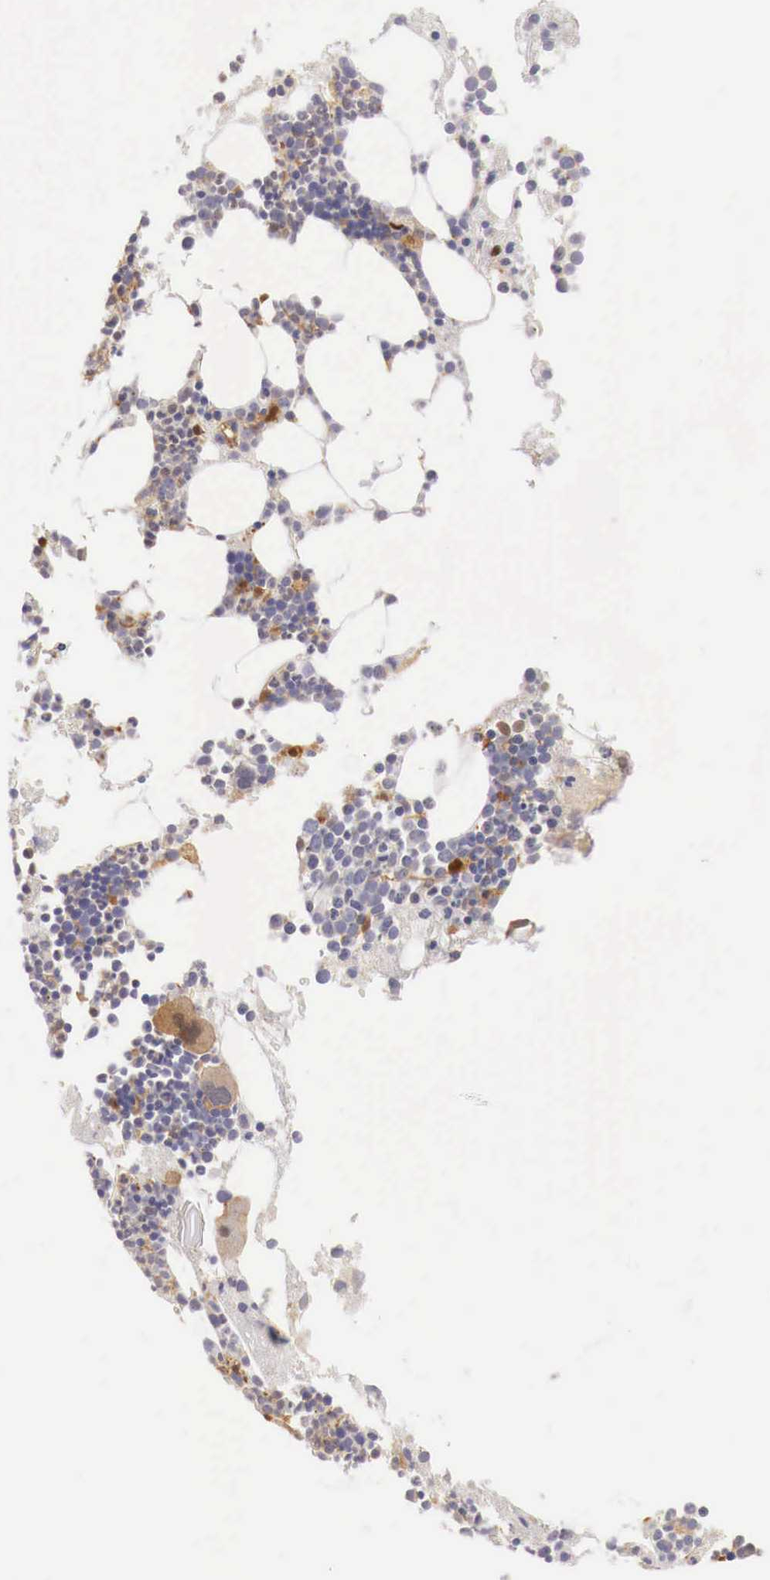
{"staining": {"intensity": "moderate", "quantity": "<25%", "location": "cytoplasmic/membranous"}, "tissue": "bone marrow", "cell_type": "Hematopoietic cells", "image_type": "normal", "snomed": [{"axis": "morphology", "description": "Normal tissue, NOS"}, {"axis": "topography", "description": "Bone marrow"}], "caption": "Immunohistochemistry (IHC) micrograph of benign bone marrow: human bone marrow stained using IHC displays low levels of moderate protein expression localized specifically in the cytoplasmic/membranous of hematopoietic cells, appearing as a cytoplasmic/membranous brown color.", "gene": "RENBP", "patient": {"sex": "male", "age": 75}}